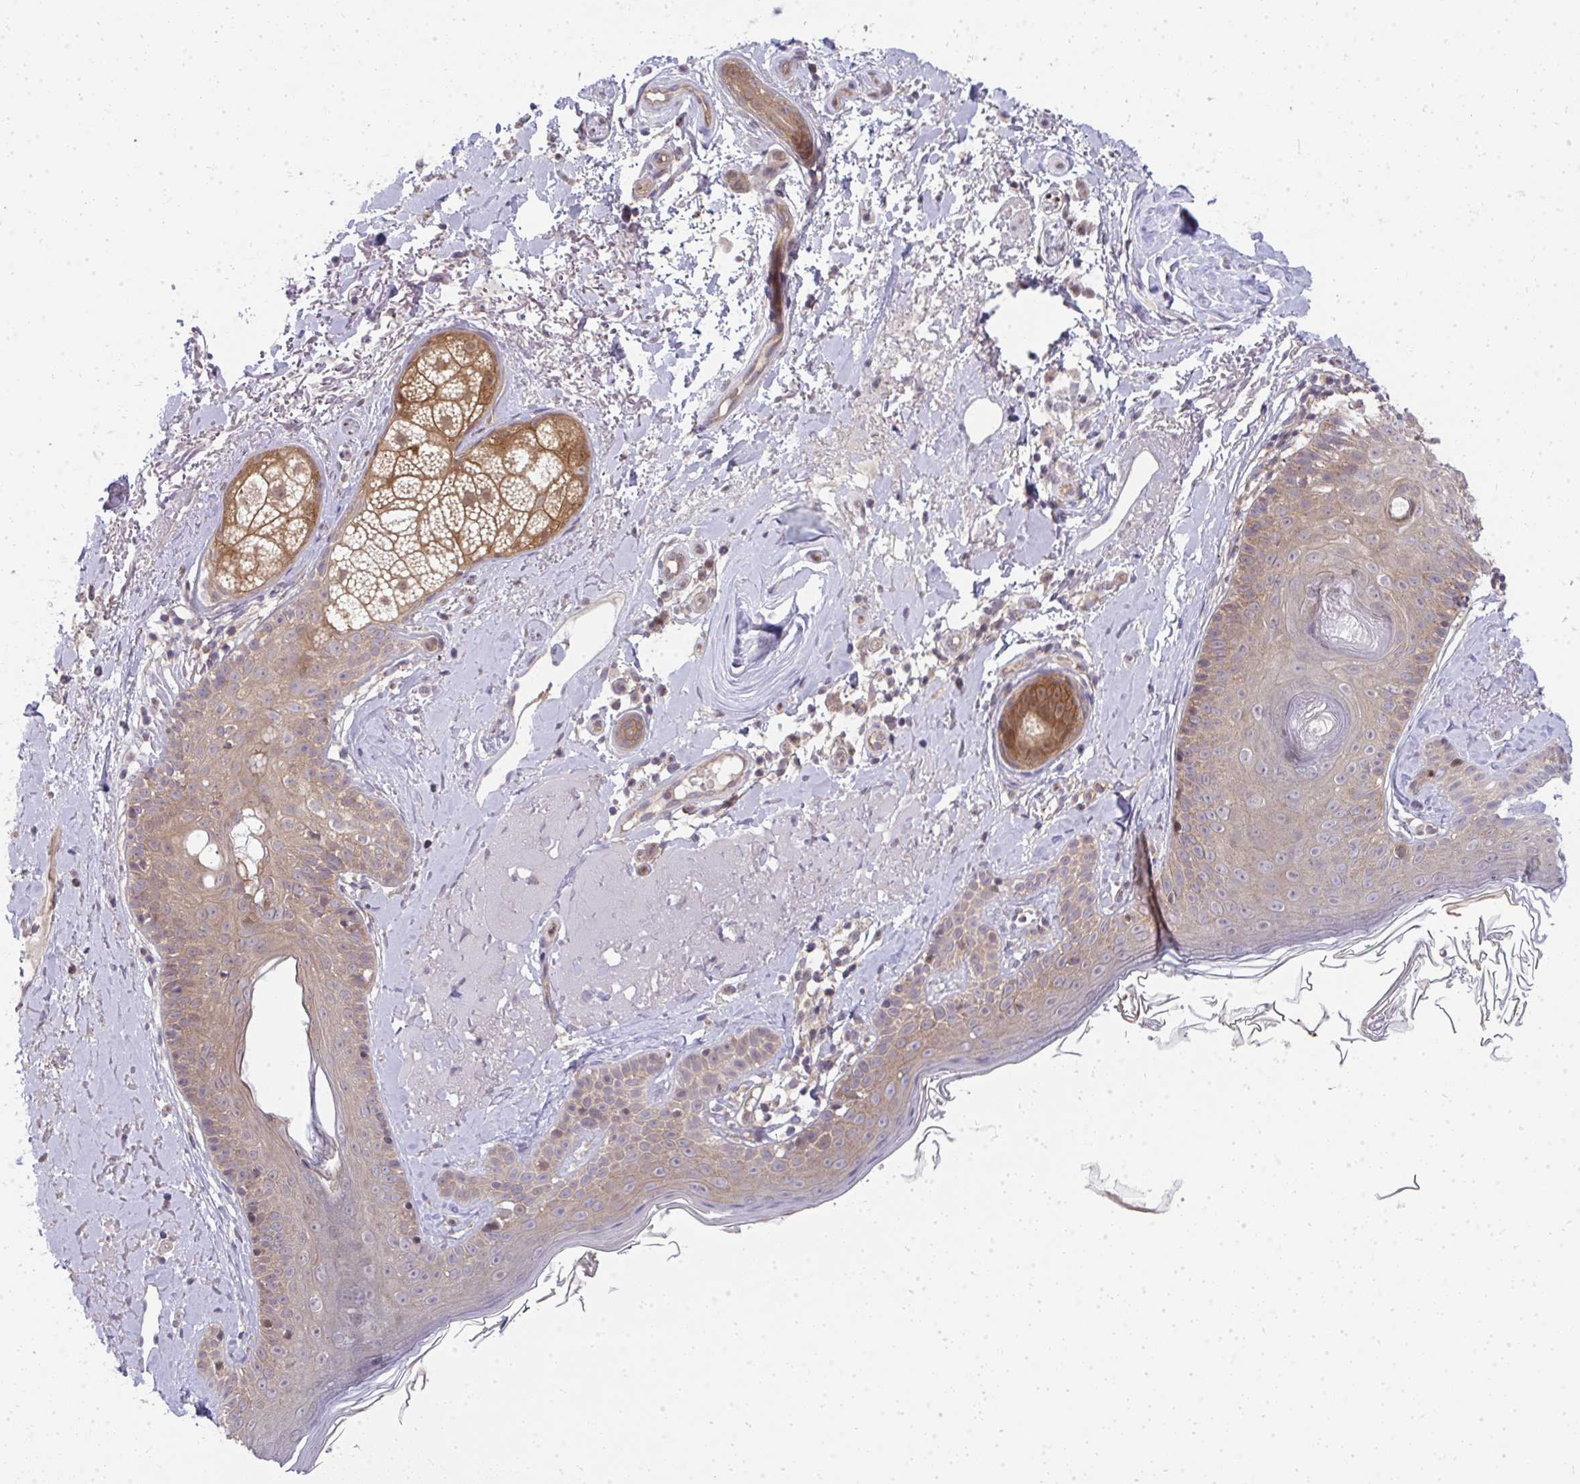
{"staining": {"intensity": "negative", "quantity": "none", "location": "none"}, "tissue": "skin", "cell_type": "Fibroblasts", "image_type": "normal", "snomed": [{"axis": "morphology", "description": "Normal tissue, NOS"}, {"axis": "topography", "description": "Skin"}], "caption": "This is an IHC photomicrograph of unremarkable human skin. There is no staining in fibroblasts.", "gene": "HDHD2", "patient": {"sex": "male", "age": 73}}